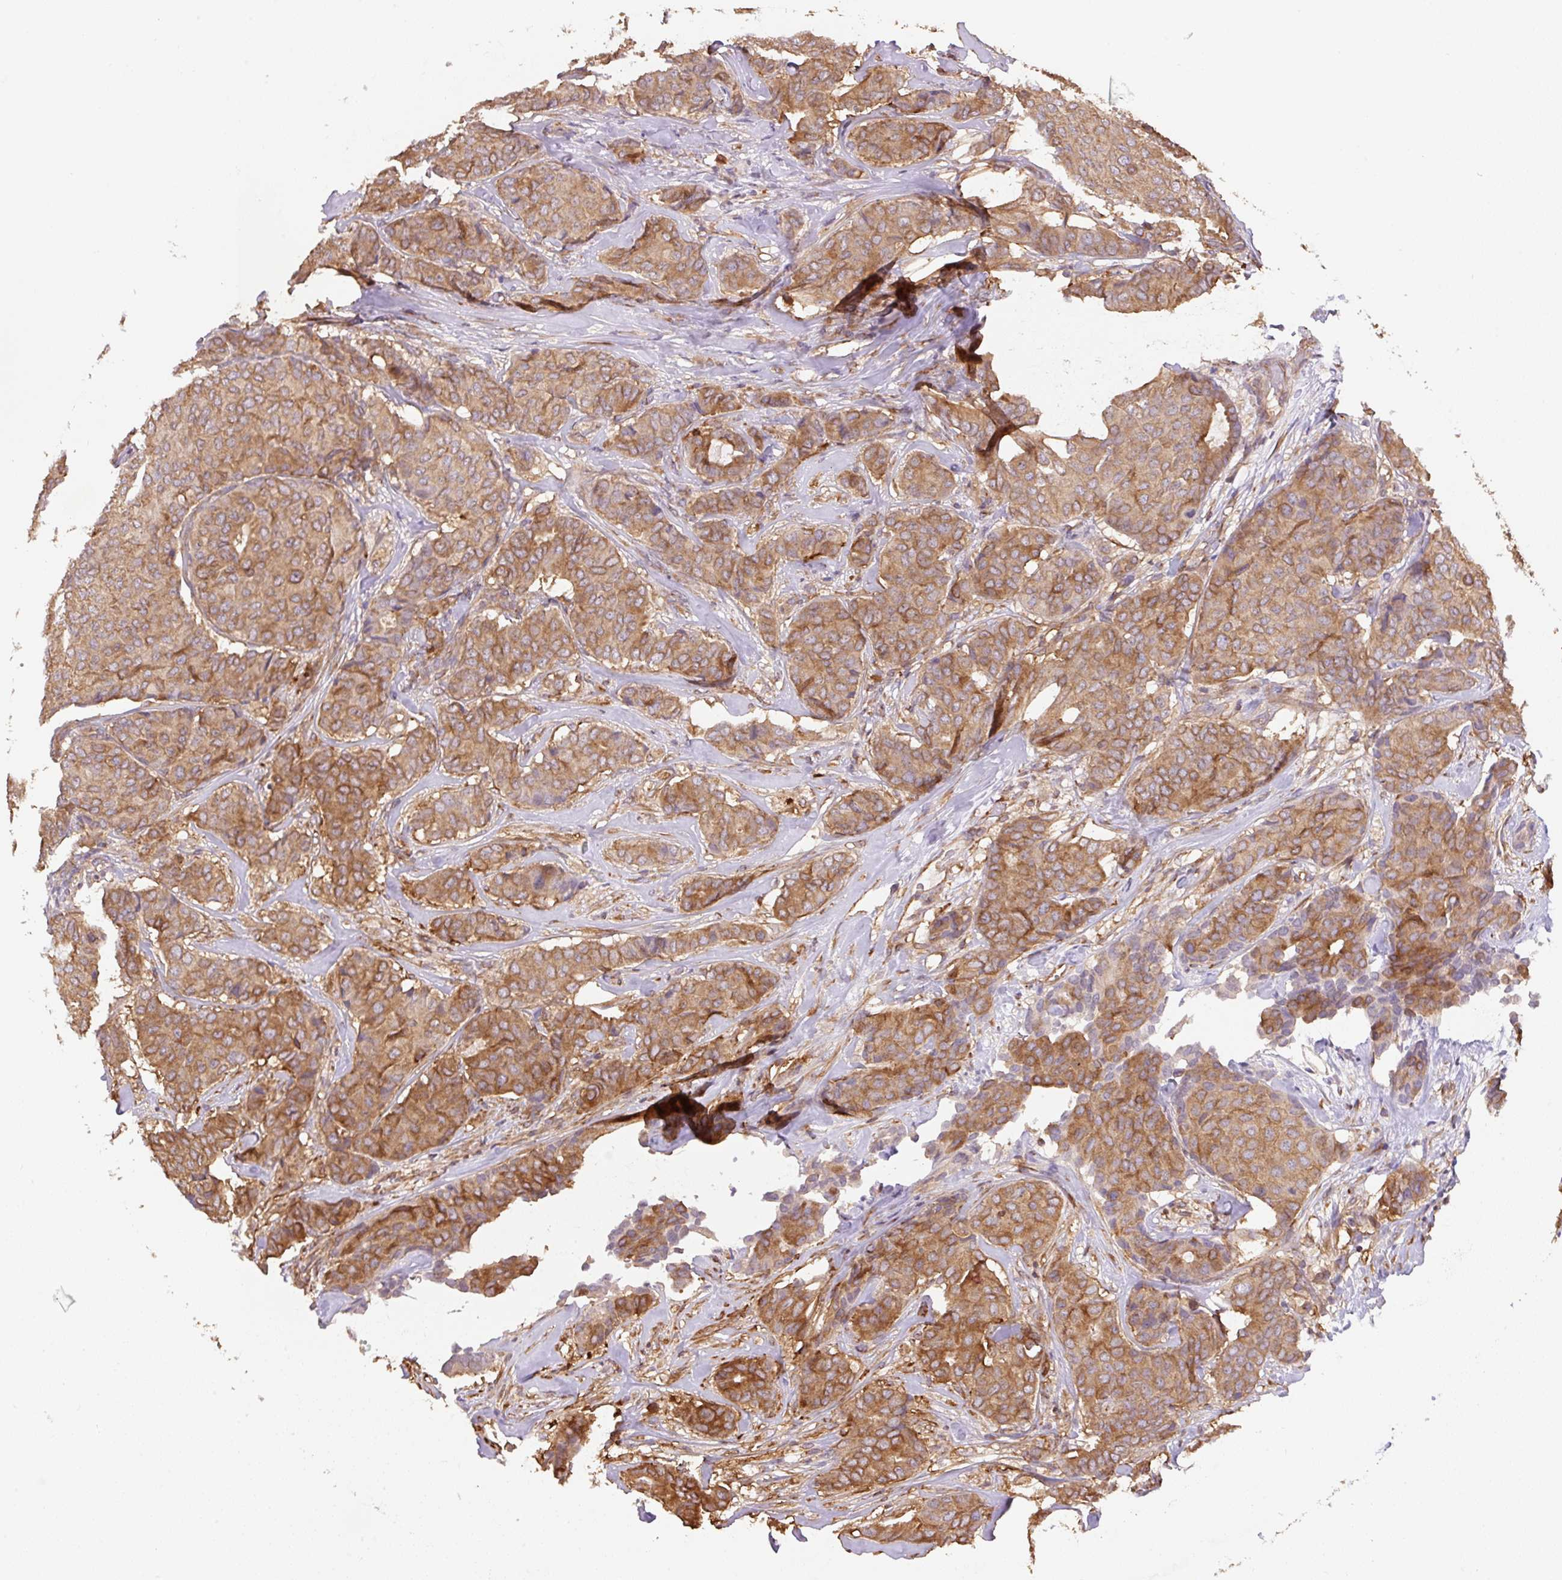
{"staining": {"intensity": "strong", "quantity": ">75%", "location": "cytoplasmic/membranous"}, "tissue": "breast cancer", "cell_type": "Tumor cells", "image_type": "cancer", "snomed": [{"axis": "morphology", "description": "Duct carcinoma"}, {"axis": "topography", "description": "Breast"}], "caption": "The immunohistochemical stain labels strong cytoplasmic/membranous expression in tumor cells of breast invasive ductal carcinoma tissue.", "gene": "COX8A", "patient": {"sex": "female", "age": 75}}